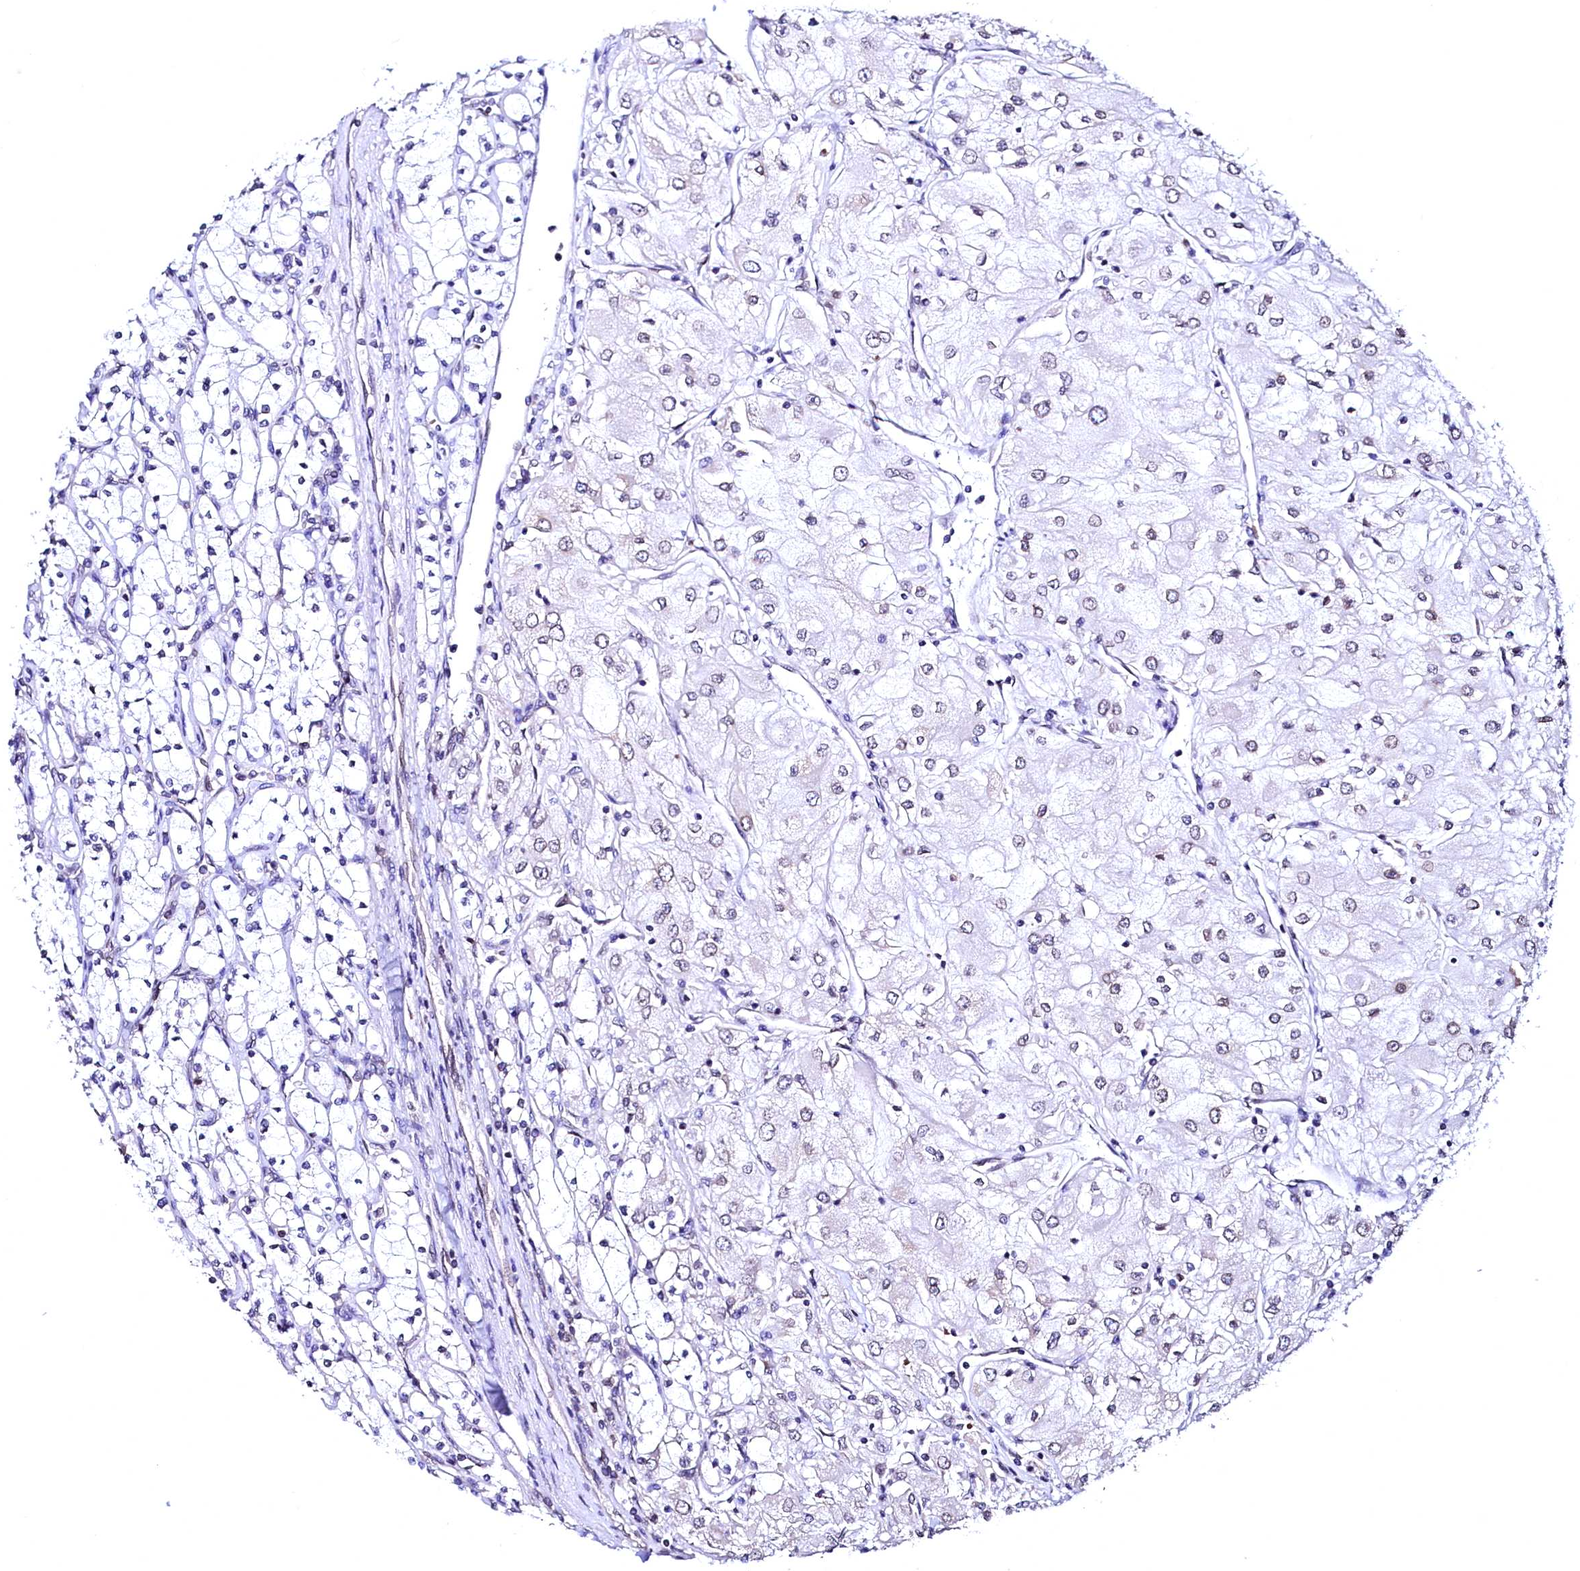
{"staining": {"intensity": "weak", "quantity": "<25%", "location": "nuclear"}, "tissue": "renal cancer", "cell_type": "Tumor cells", "image_type": "cancer", "snomed": [{"axis": "morphology", "description": "Adenocarcinoma, NOS"}, {"axis": "topography", "description": "Kidney"}], "caption": "Immunohistochemistry (IHC) photomicrograph of neoplastic tissue: human renal adenocarcinoma stained with DAB displays no significant protein expression in tumor cells.", "gene": "HAND1", "patient": {"sex": "male", "age": 80}}